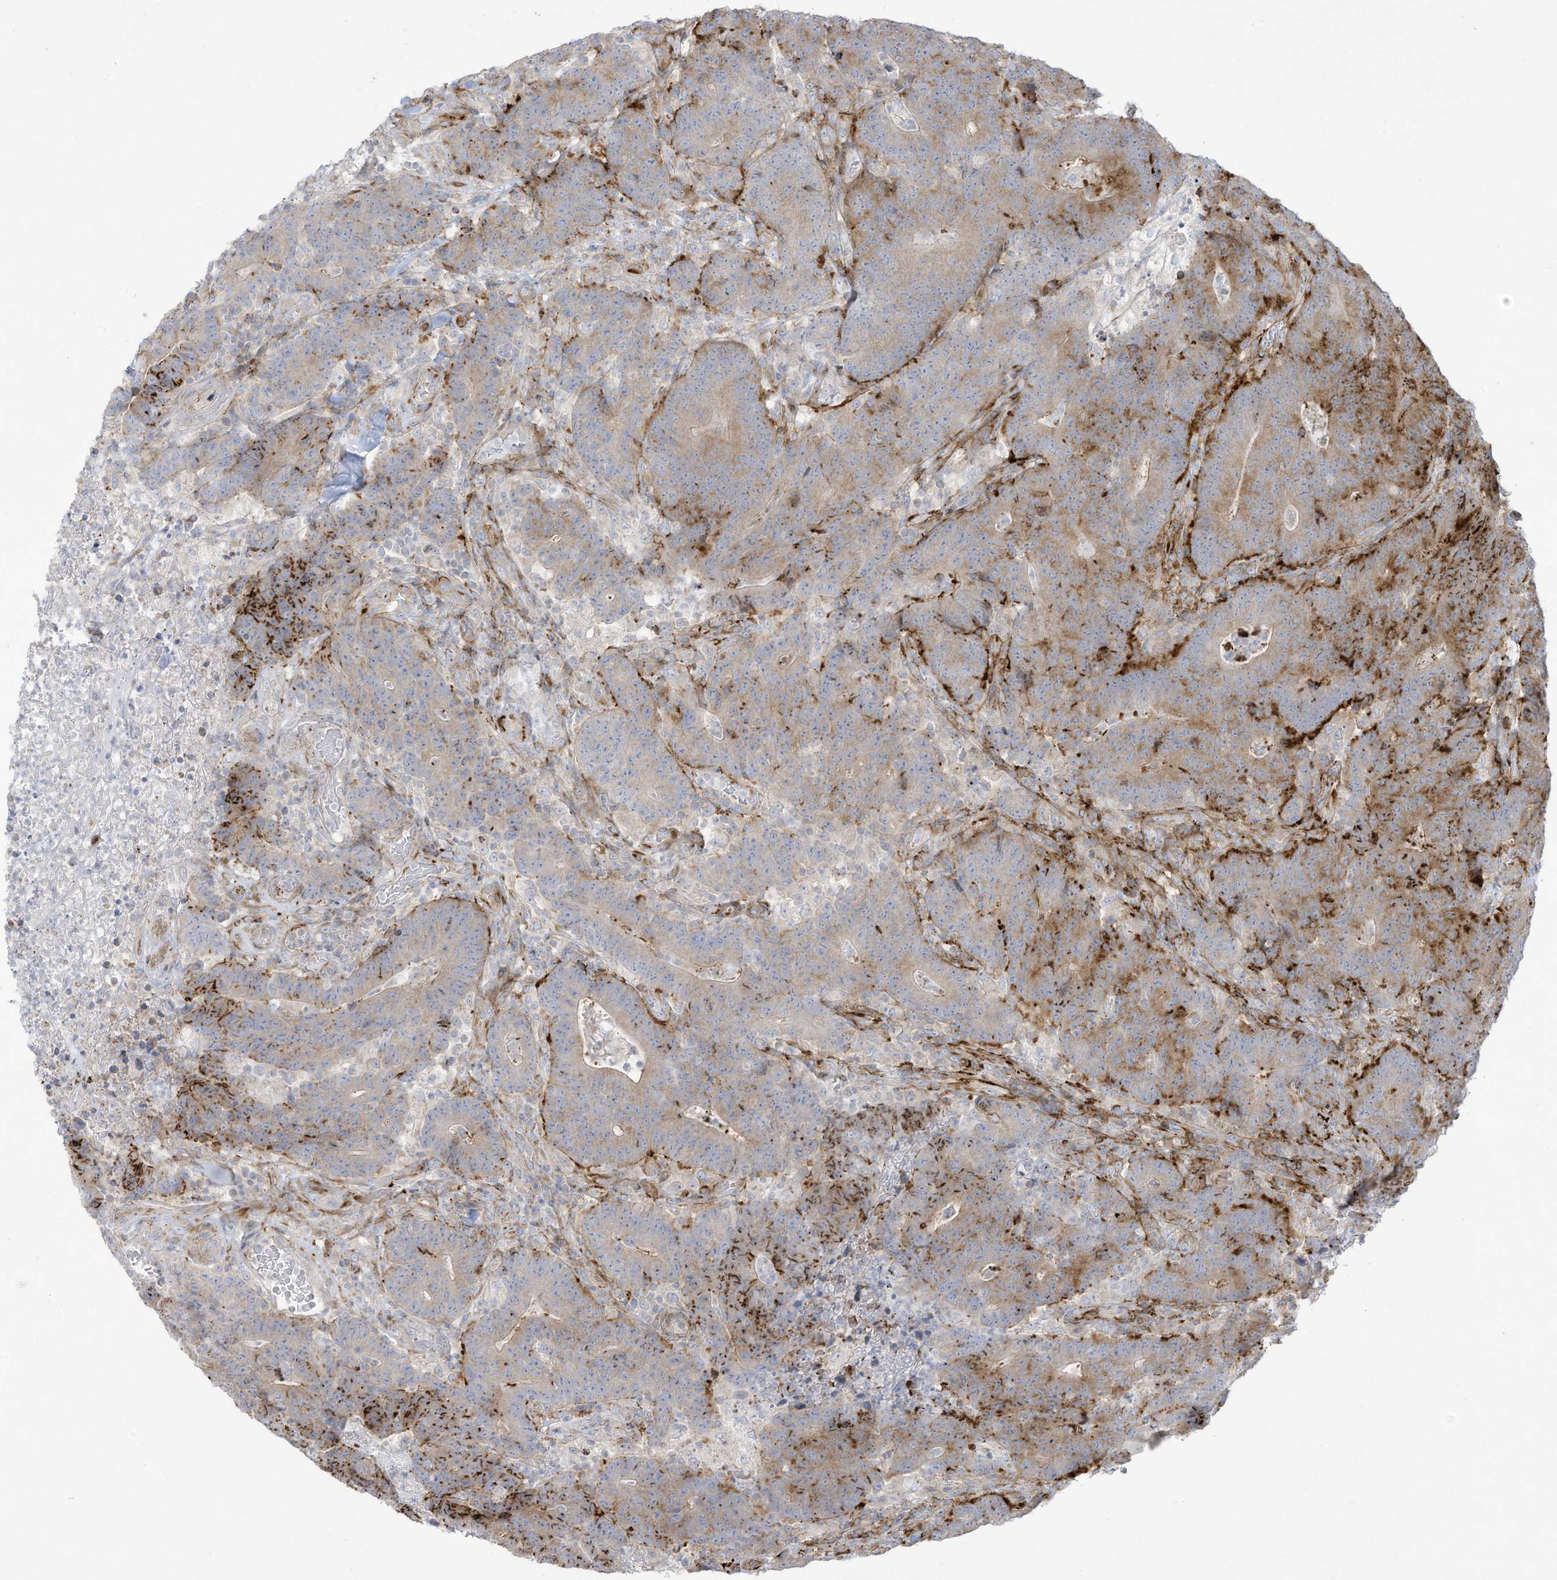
{"staining": {"intensity": "moderate", "quantity": "25%-75%", "location": "cytoplasmic/membranous"}, "tissue": "colorectal cancer", "cell_type": "Tumor cells", "image_type": "cancer", "snomed": [{"axis": "morphology", "description": "Normal tissue, NOS"}, {"axis": "morphology", "description": "Adenocarcinoma, NOS"}, {"axis": "topography", "description": "Colon"}], "caption": "Colorectal adenocarcinoma stained for a protein (brown) displays moderate cytoplasmic/membranous positive staining in approximately 25%-75% of tumor cells.", "gene": "THNSL2", "patient": {"sex": "female", "age": 75}}